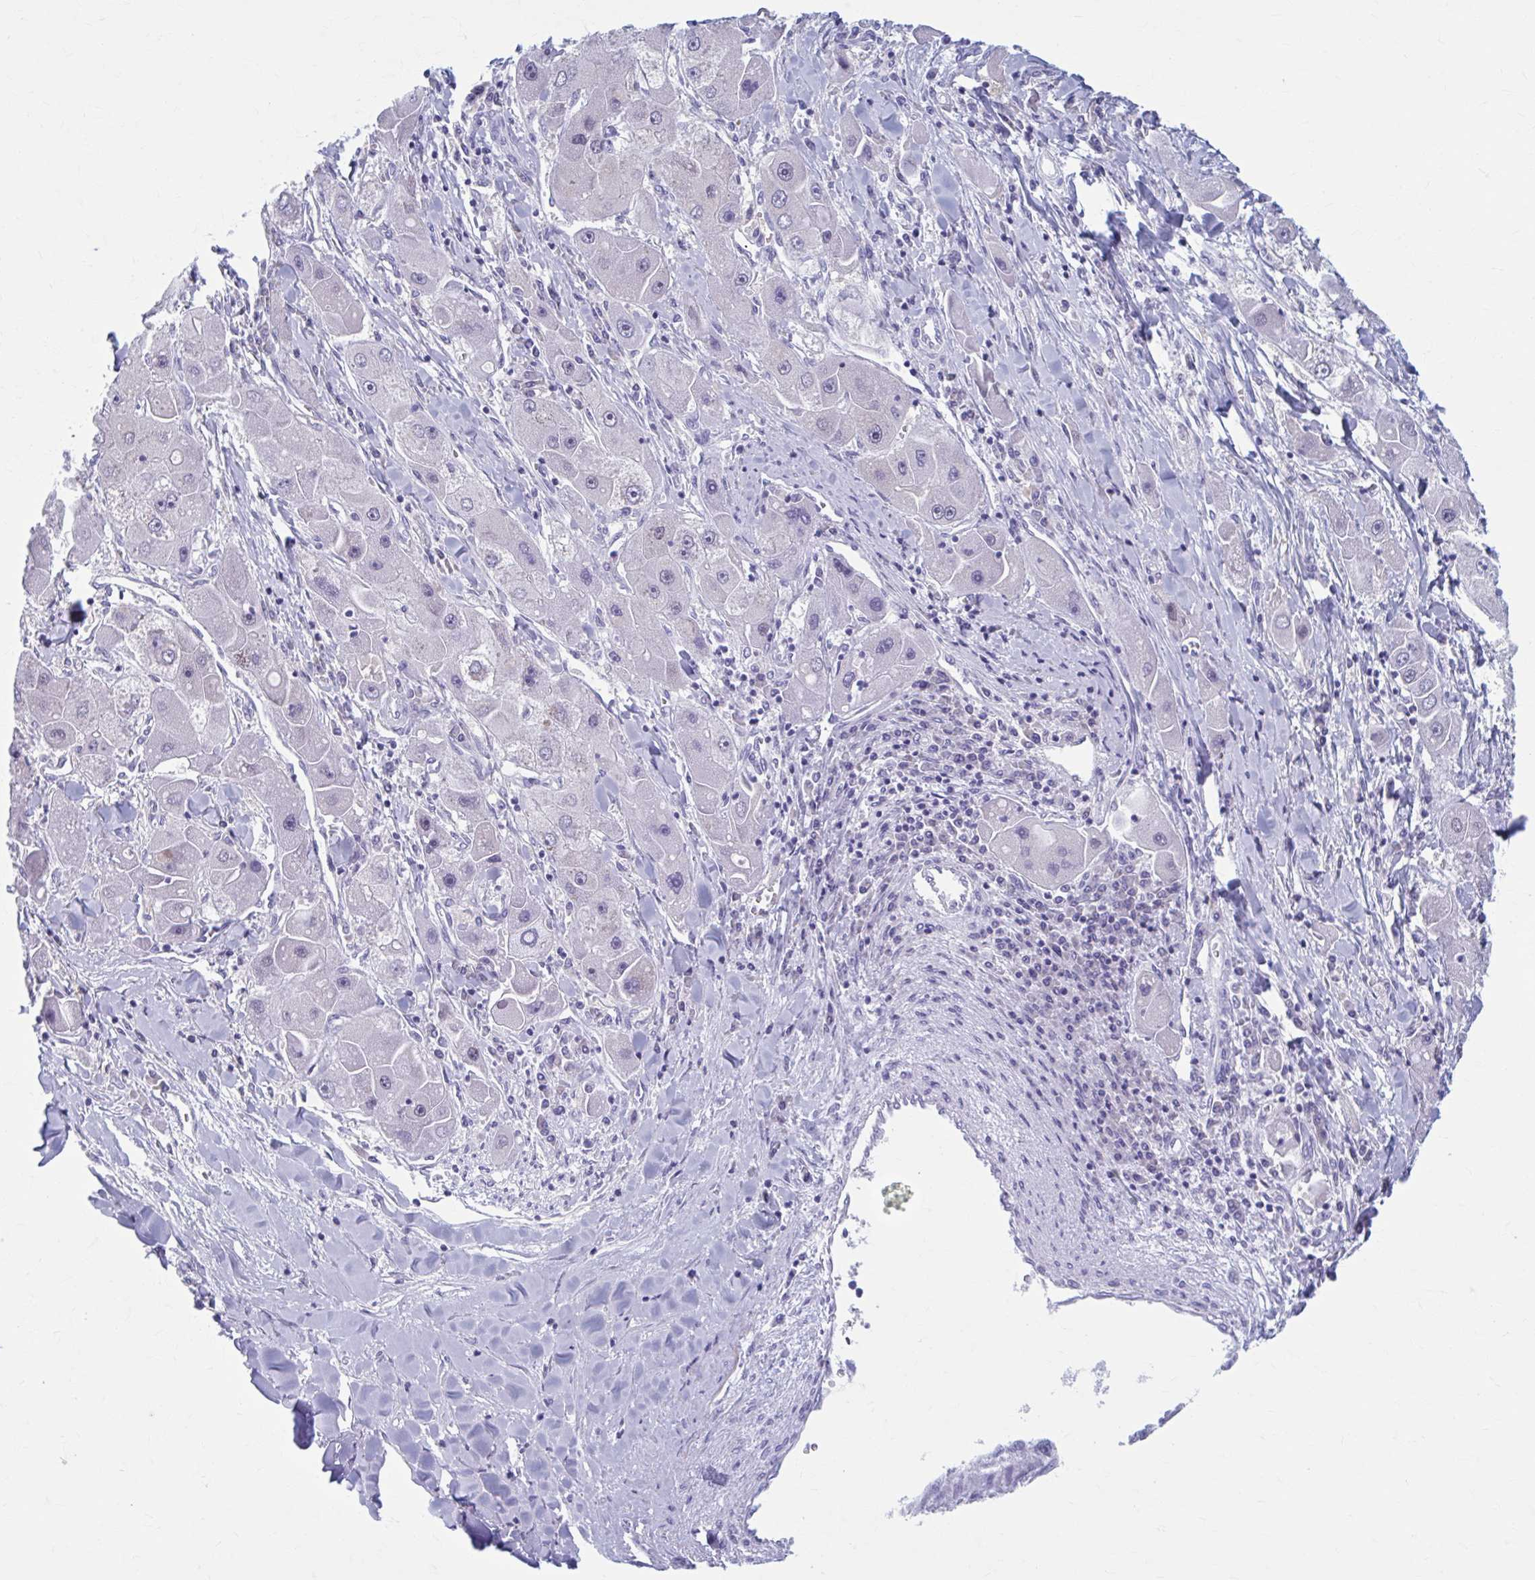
{"staining": {"intensity": "negative", "quantity": "none", "location": "none"}, "tissue": "liver cancer", "cell_type": "Tumor cells", "image_type": "cancer", "snomed": [{"axis": "morphology", "description": "Carcinoma, Hepatocellular, NOS"}, {"axis": "topography", "description": "Liver"}], "caption": "Protein analysis of liver hepatocellular carcinoma displays no significant positivity in tumor cells.", "gene": "CCDC105", "patient": {"sex": "male", "age": 24}}